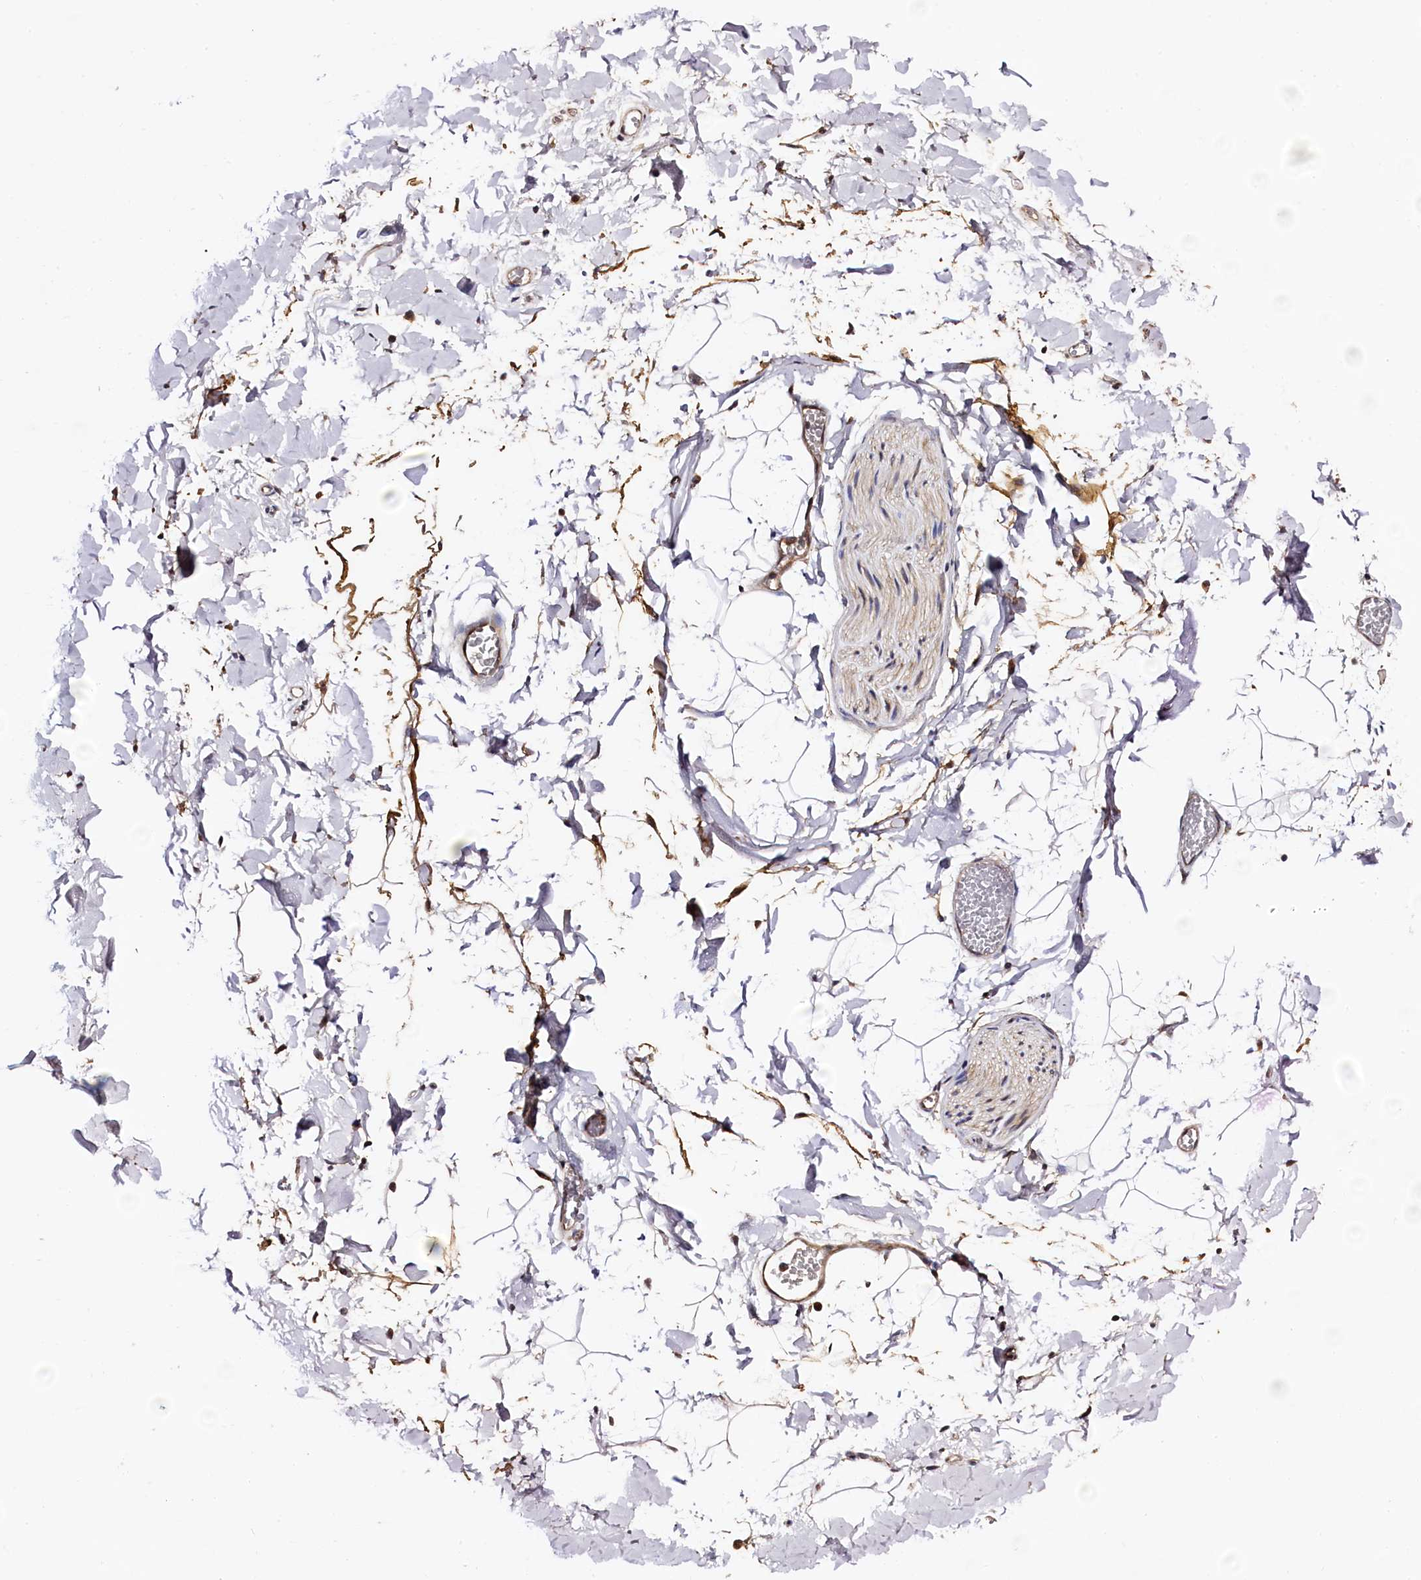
{"staining": {"intensity": "weak", "quantity": "<25%", "location": "cytoplasmic/membranous"}, "tissue": "adipose tissue", "cell_type": "Adipocytes", "image_type": "normal", "snomed": [{"axis": "morphology", "description": "Normal tissue, NOS"}, {"axis": "topography", "description": "Gallbladder"}, {"axis": "topography", "description": "Peripheral nerve tissue"}], "caption": "A histopathology image of adipose tissue stained for a protein shows no brown staining in adipocytes. (Stains: DAB immunohistochemistry (IHC) with hematoxylin counter stain, Microscopy: brightfield microscopy at high magnification).", "gene": "RBFA", "patient": {"sex": "male", "age": 38}}